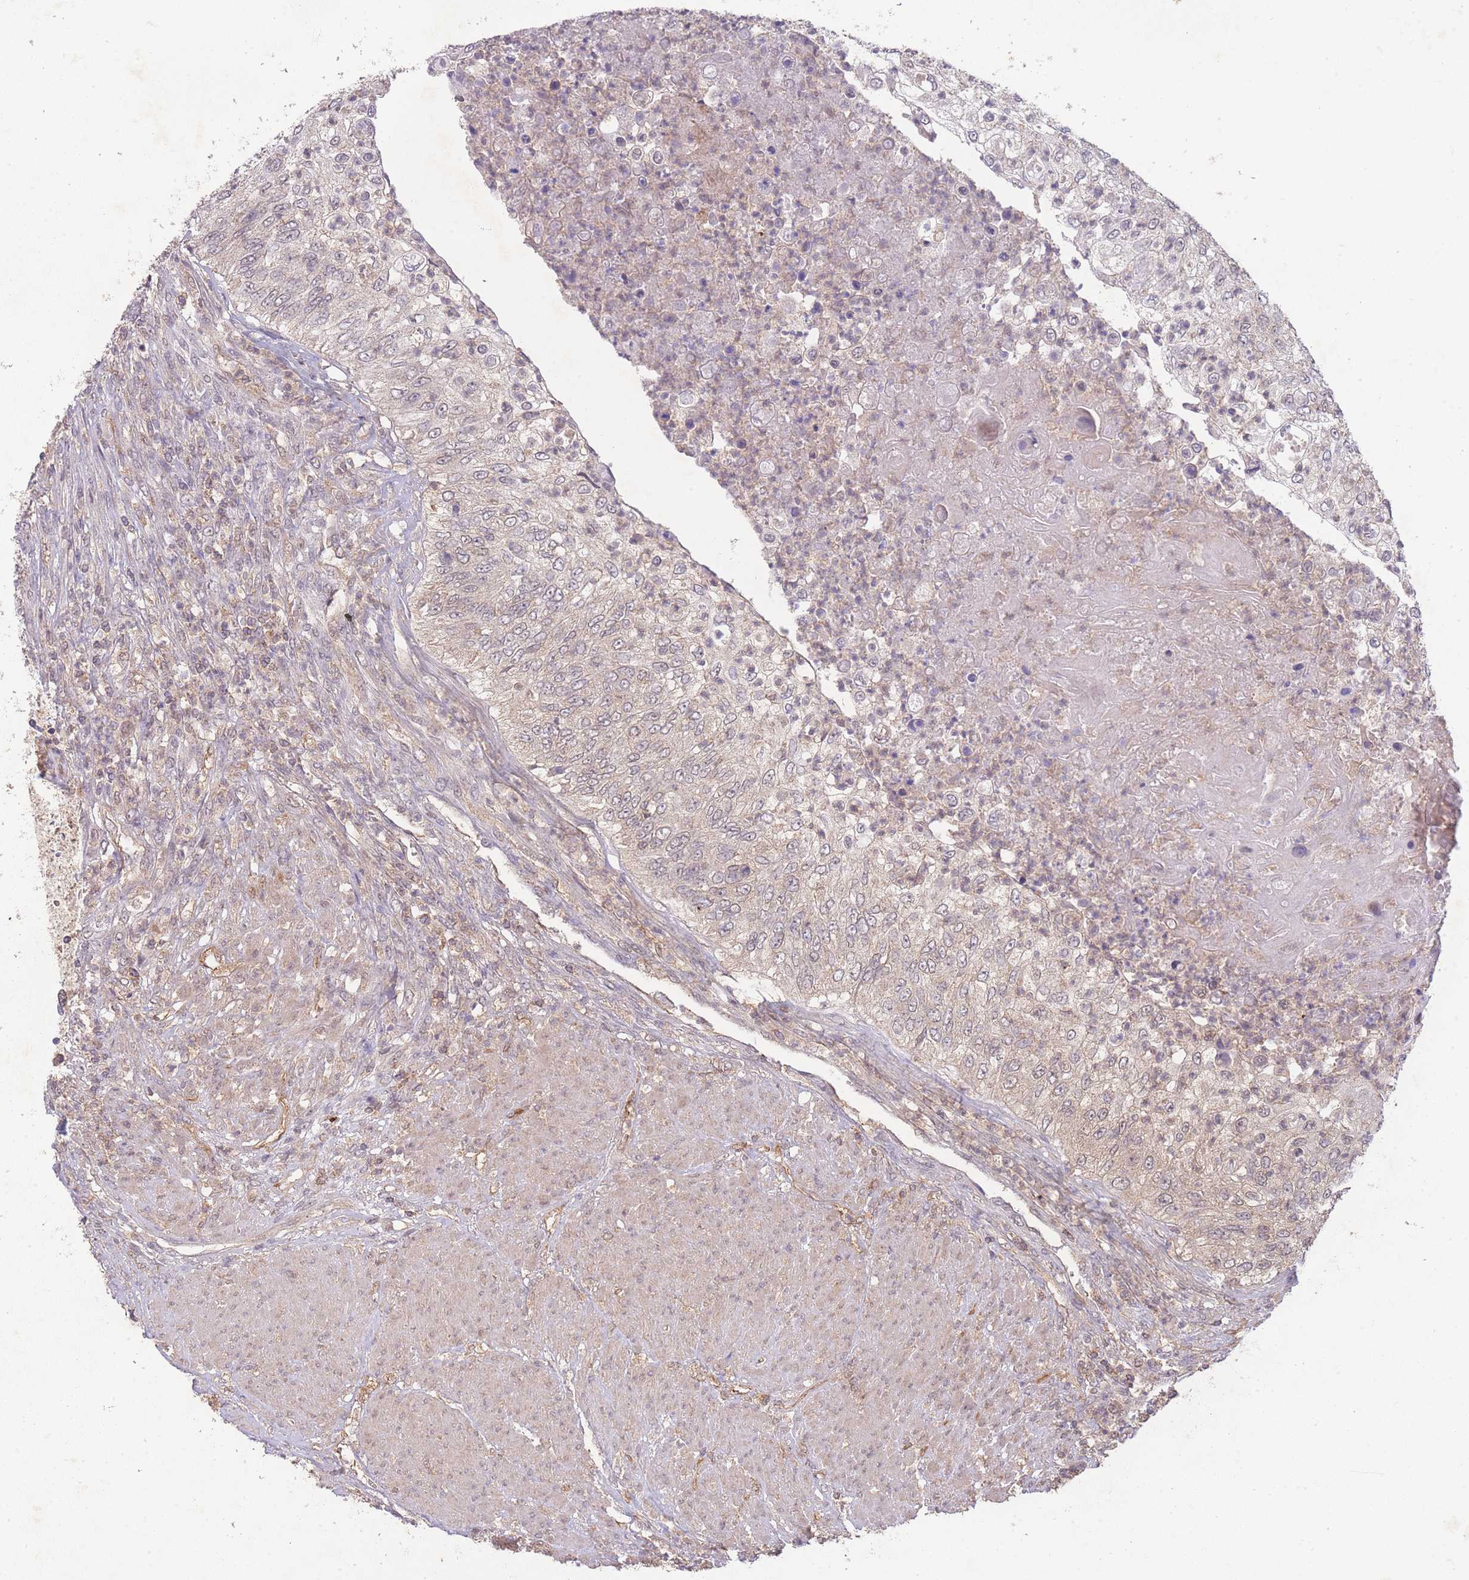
{"staining": {"intensity": "weak", "quantity": "25%-75%", "location": "cytoplasmic/membranous"}, "tissue": "urothelial cancer", "cell_type": "Tumor cells", "image_type": "cancer", "snomed": [{"axis": "morphology", "description": "Urothelial carcinoma, High grade"}, {"axis": "topography", "description": "Urinary bladder"}], "caption": "This is an image of immunohistochemistry (IHC) staining of high-grade urothelial carcinoma, which shows weak staining in the cytoplasmic/membranous of tumor cells.", "gene": "RNF144B", "patient": {"sex": "female", "age": 60}}